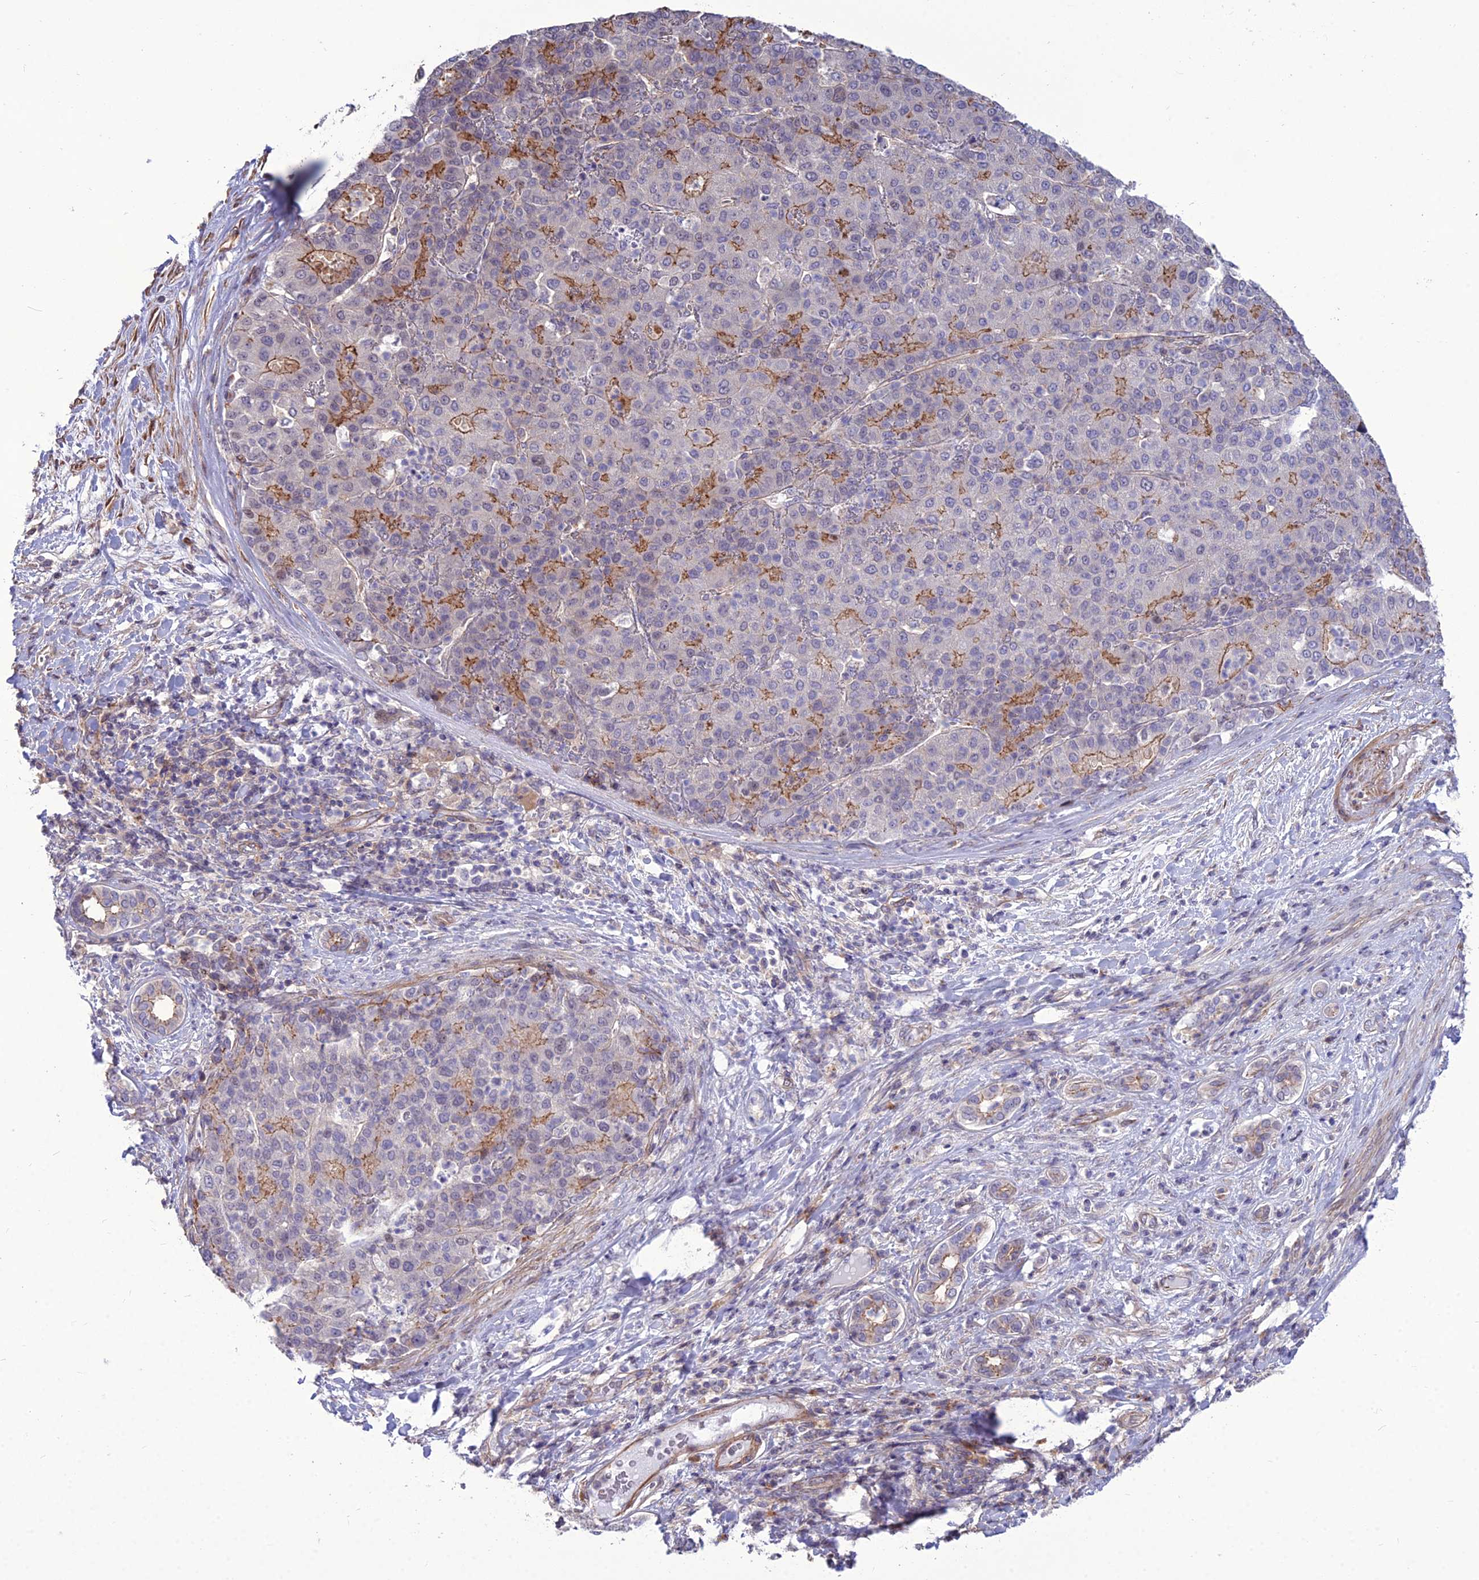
{"staining": {"intensity": "moderate", "quantity": "<25%", "location": "cytoplasmic/membranous"}, "tissue": "liver cancer", "cell_type": "Tumor cells", "image_type": "cancer", "snomed": [{"axis": "morphology", "description": "Carcinoma, Hepatocellular, NOS"}, {"axis": "topography", "description": "Liver"}], "caption": "A brown stain labels moderate cytoplasmic/membranous positivity of a protein in human liver cancer (hepatocellular carcinoma) tumor cells.", "gene": "TSPYL2", "patient": {"sex": "male", "age": 65}}